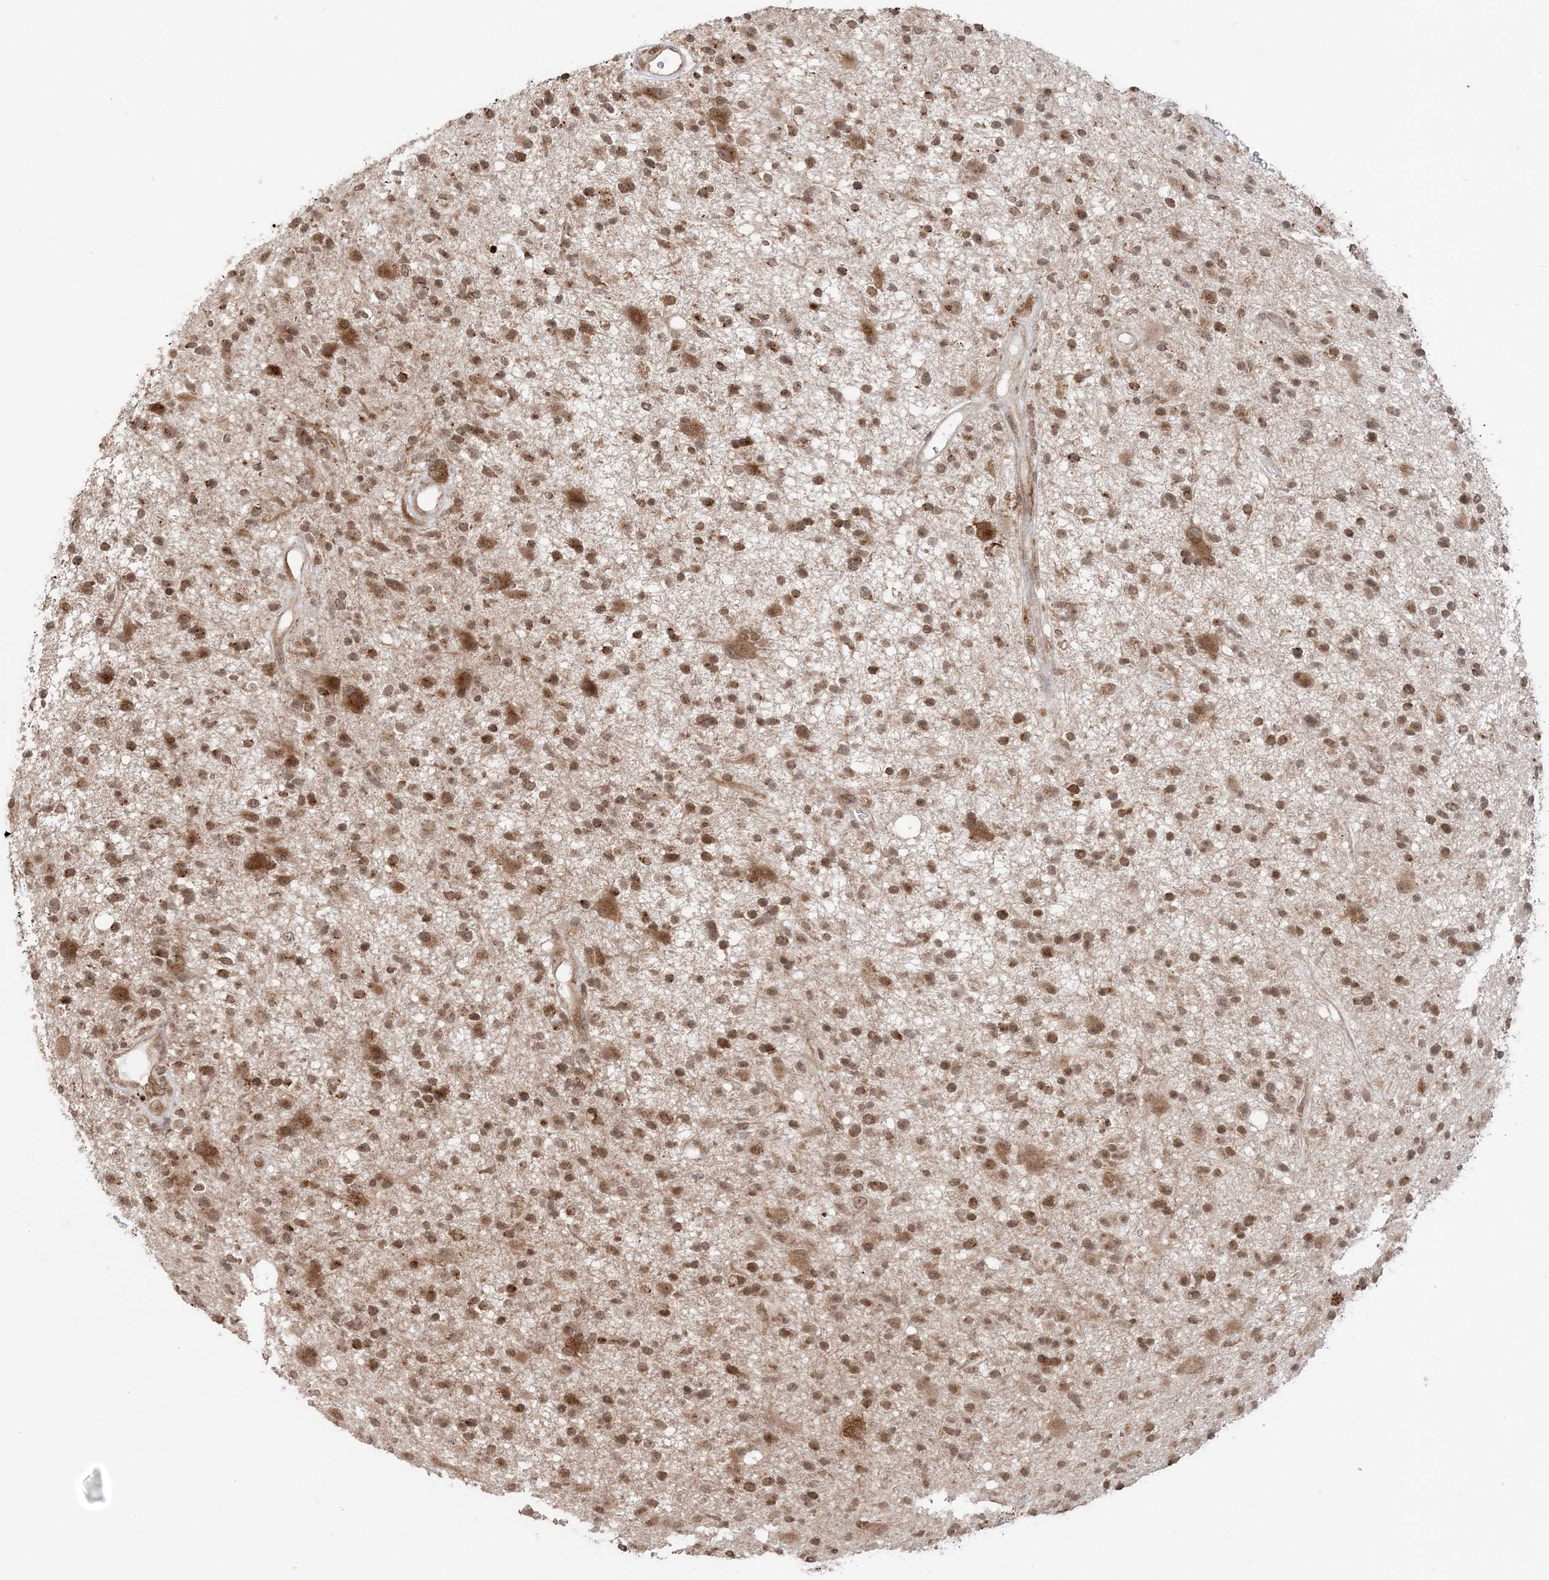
{"staining": {"intensity": "moderate", "quantity": ">75%", "location": "cytoplasmic/membranous,nuclear"}, "tissue": "glioma", "cell_type": "Tumor cells", "image_type": "cancer", "snomed": [{"axis": "morphology", "description": "Glioma, malignant, High grade"}, {"axis": "topography", "description": "Brain"}], "caption": "A photomicrograph of malignant glioma (high-grade) stained for a protein reveals moderate cytoplasmic/membranous and nuclear brown staining in tumor cells.", "gene": "TMED10", "patient": {"sex": "male", "age": 33}}